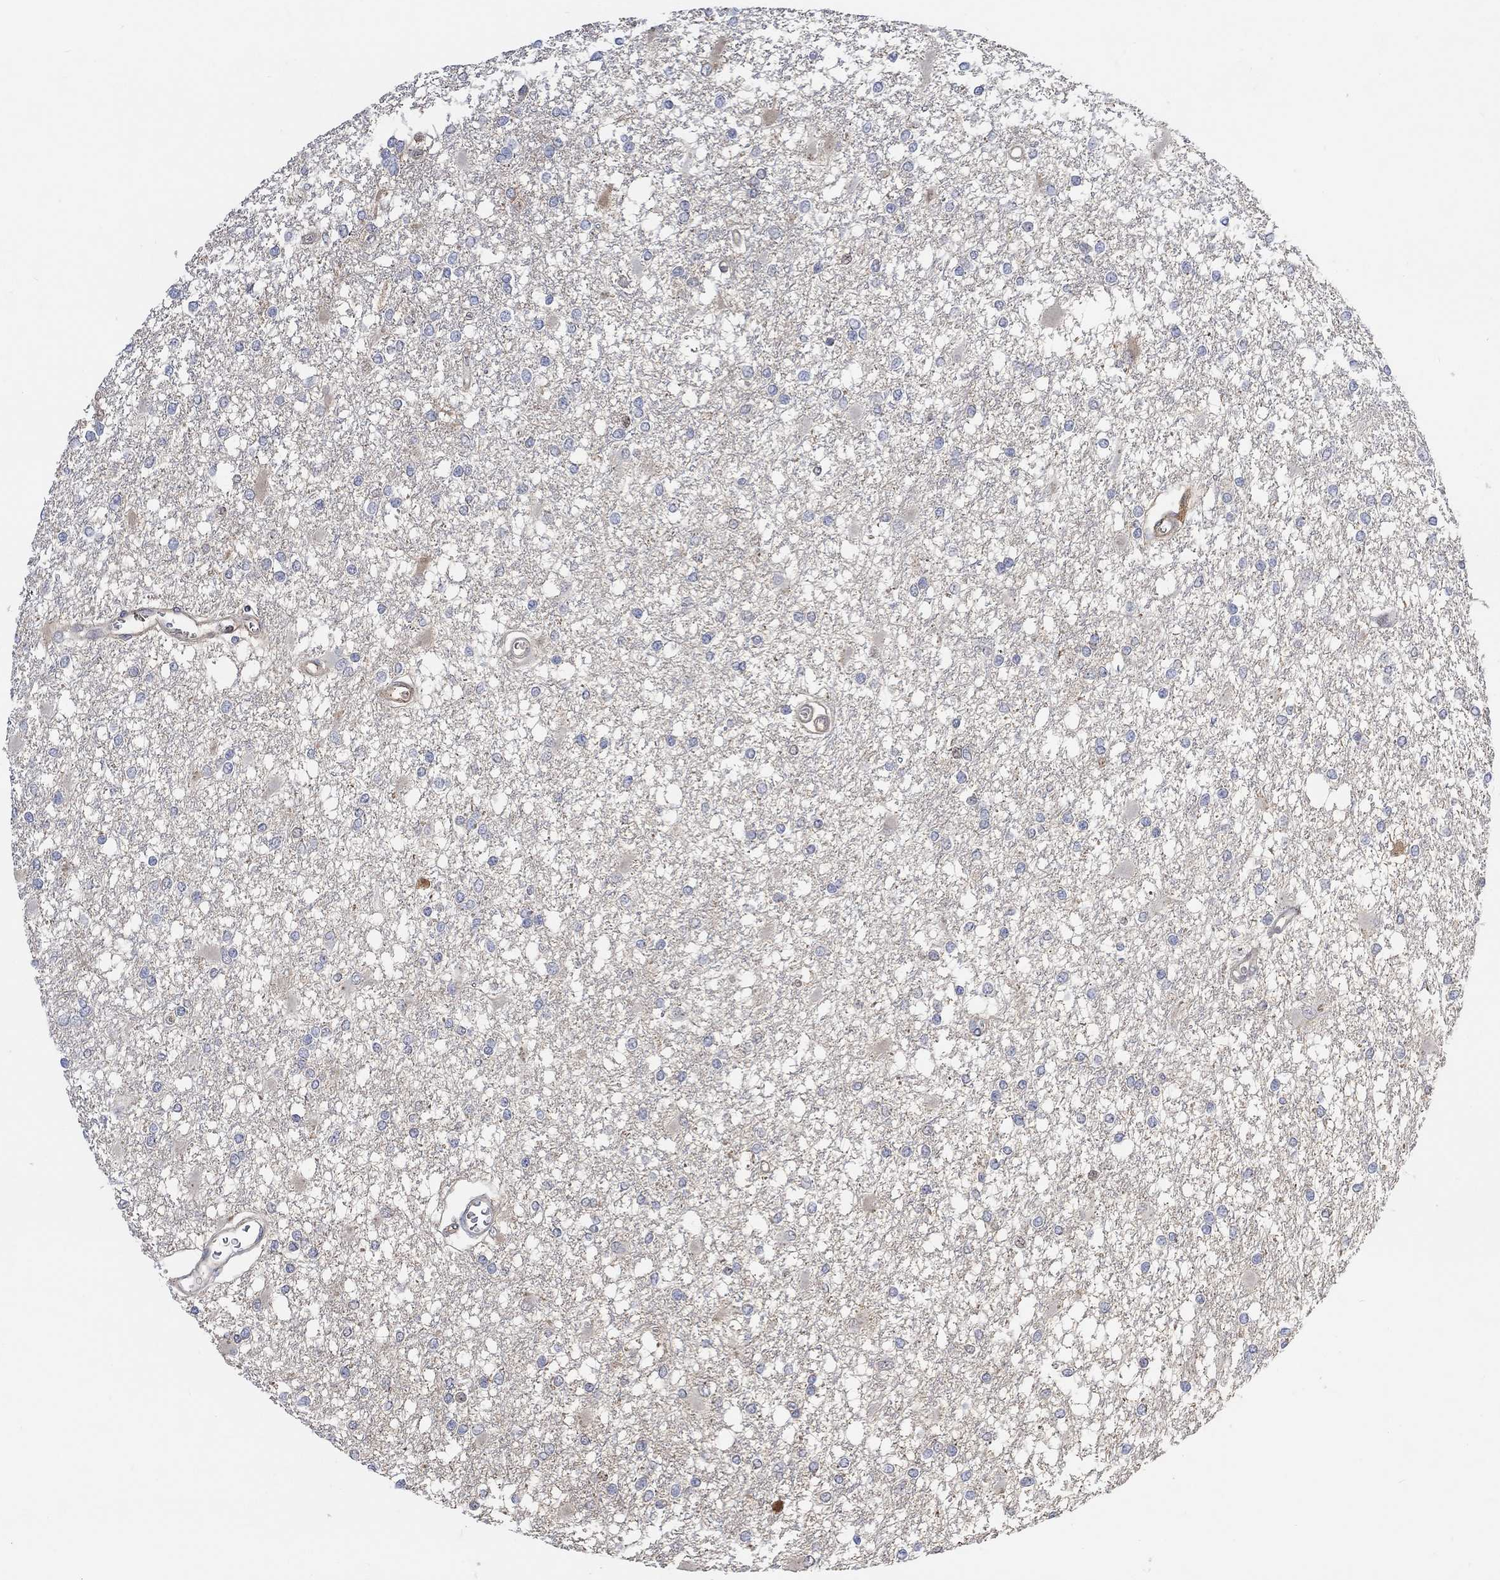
{"staining": {"intensity": "negative", "quantity": "none", "location": "none"}, "tissue": "glioma", "cell_type": "Tumor cells", "image_type": "cancer", "snomed": [{"axis": "morphology", "description": "Glioma, malignant, High grade"}, {"axis": "topography", "description": "Cerebral cortex"}], "caption": "Tumor cells are negative for brown protein staining in glioma.", "gene": "MSTN", "patient": {"sex": "male", "age": 79}}